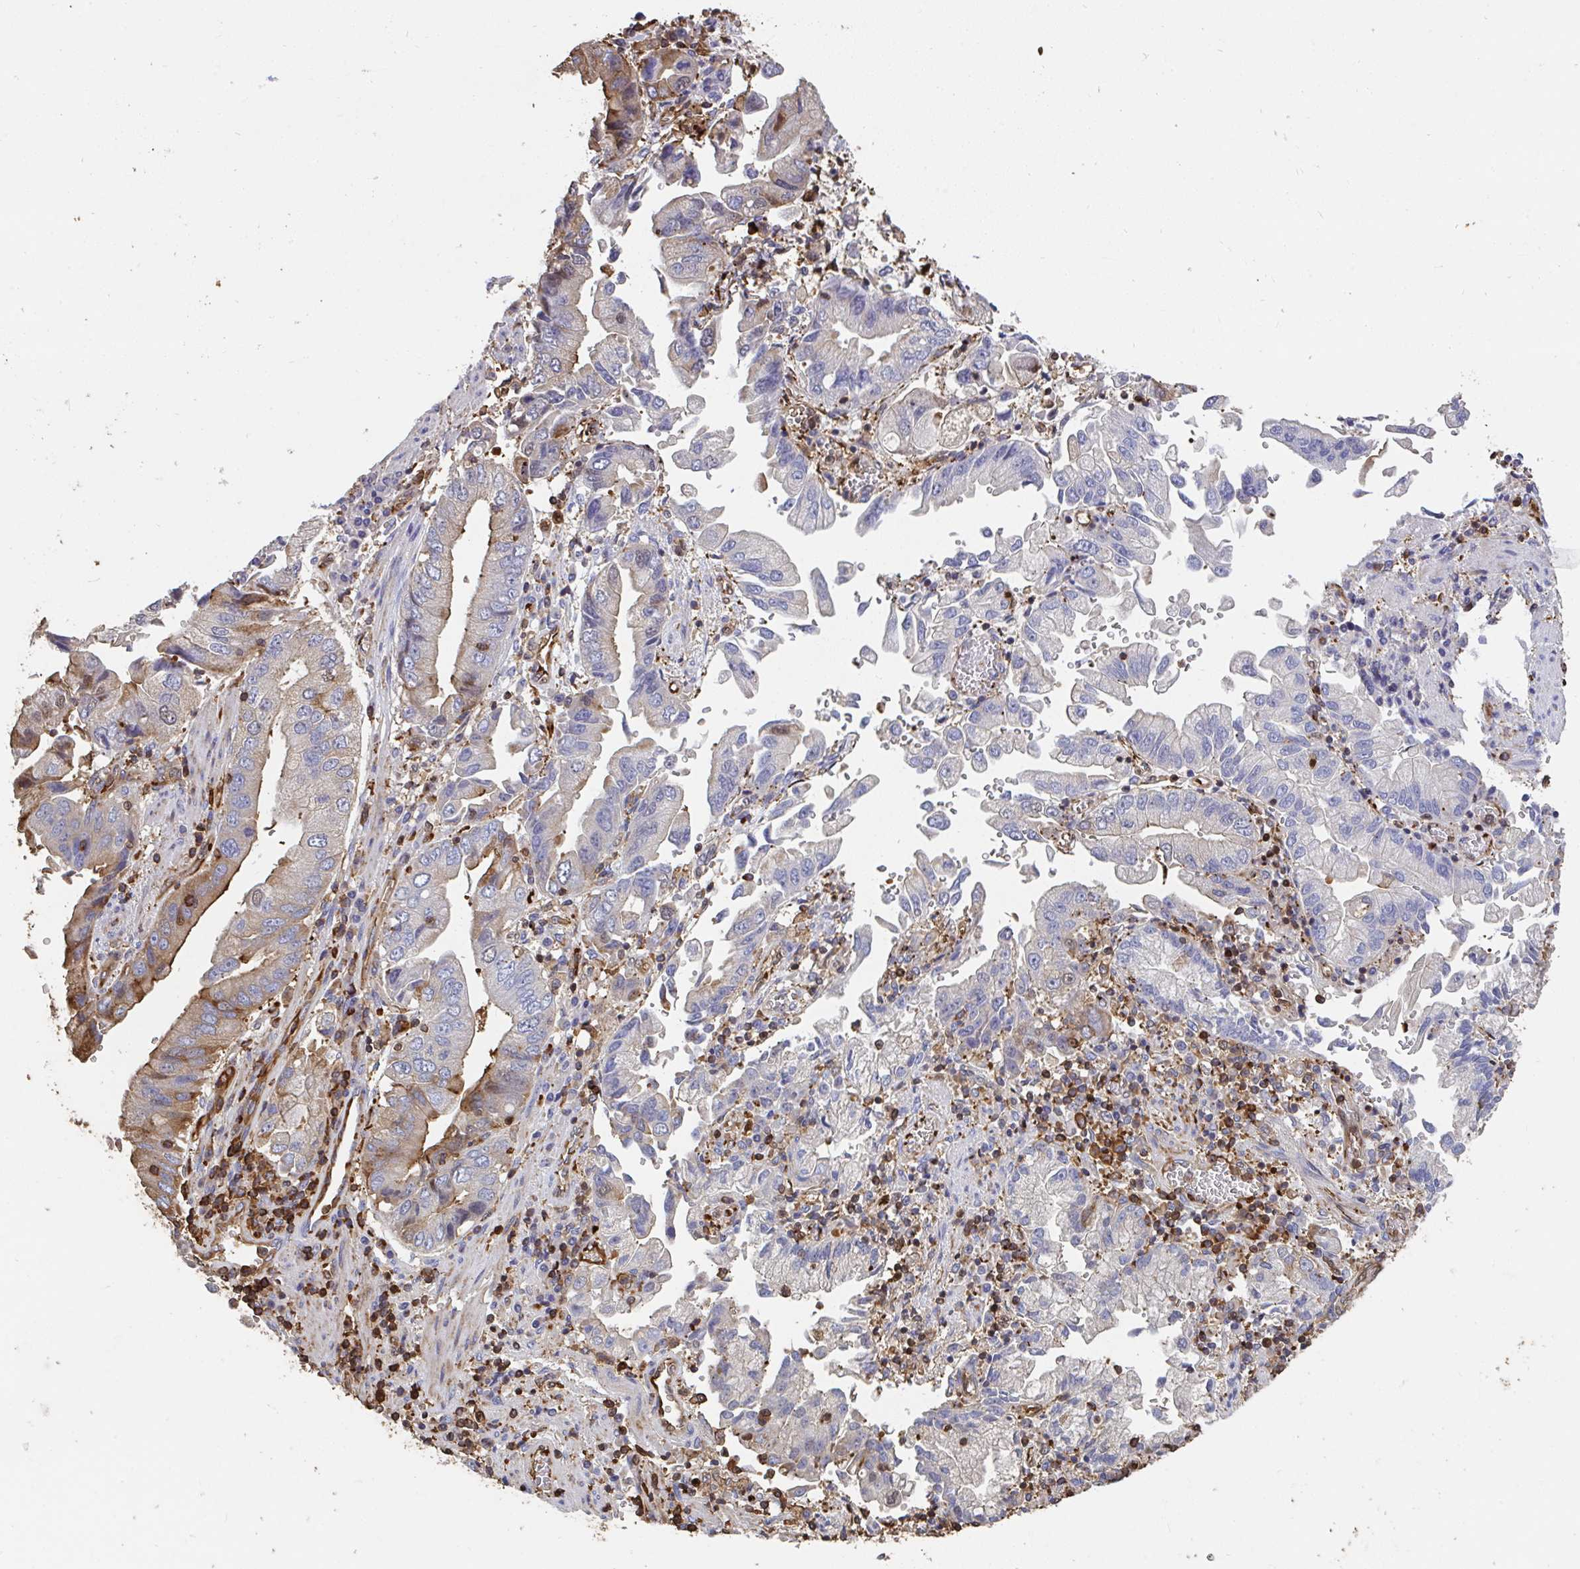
{"staining": {"intensity": "moderate", "quantity": "<25%", "location": "cytoplasmic/membranous"}, "tissue": "stomach cancer", "cell_type": "Tumor cells", "image_type": "cancer", "snomed": [{"axis": "morphology", "description": "Adenocarcinoma, NOS"}, {"axis": "topography", "description": "Stomach"}], "caption": "Stomach cancer (adenocarcinoma) stained with DAB IHC shows low levels of moderate cytoplasmic/membranous expression in about <25% of tumor cells.", "gene": "CFL1", "patient": {"sex": "male", "age": 62}}